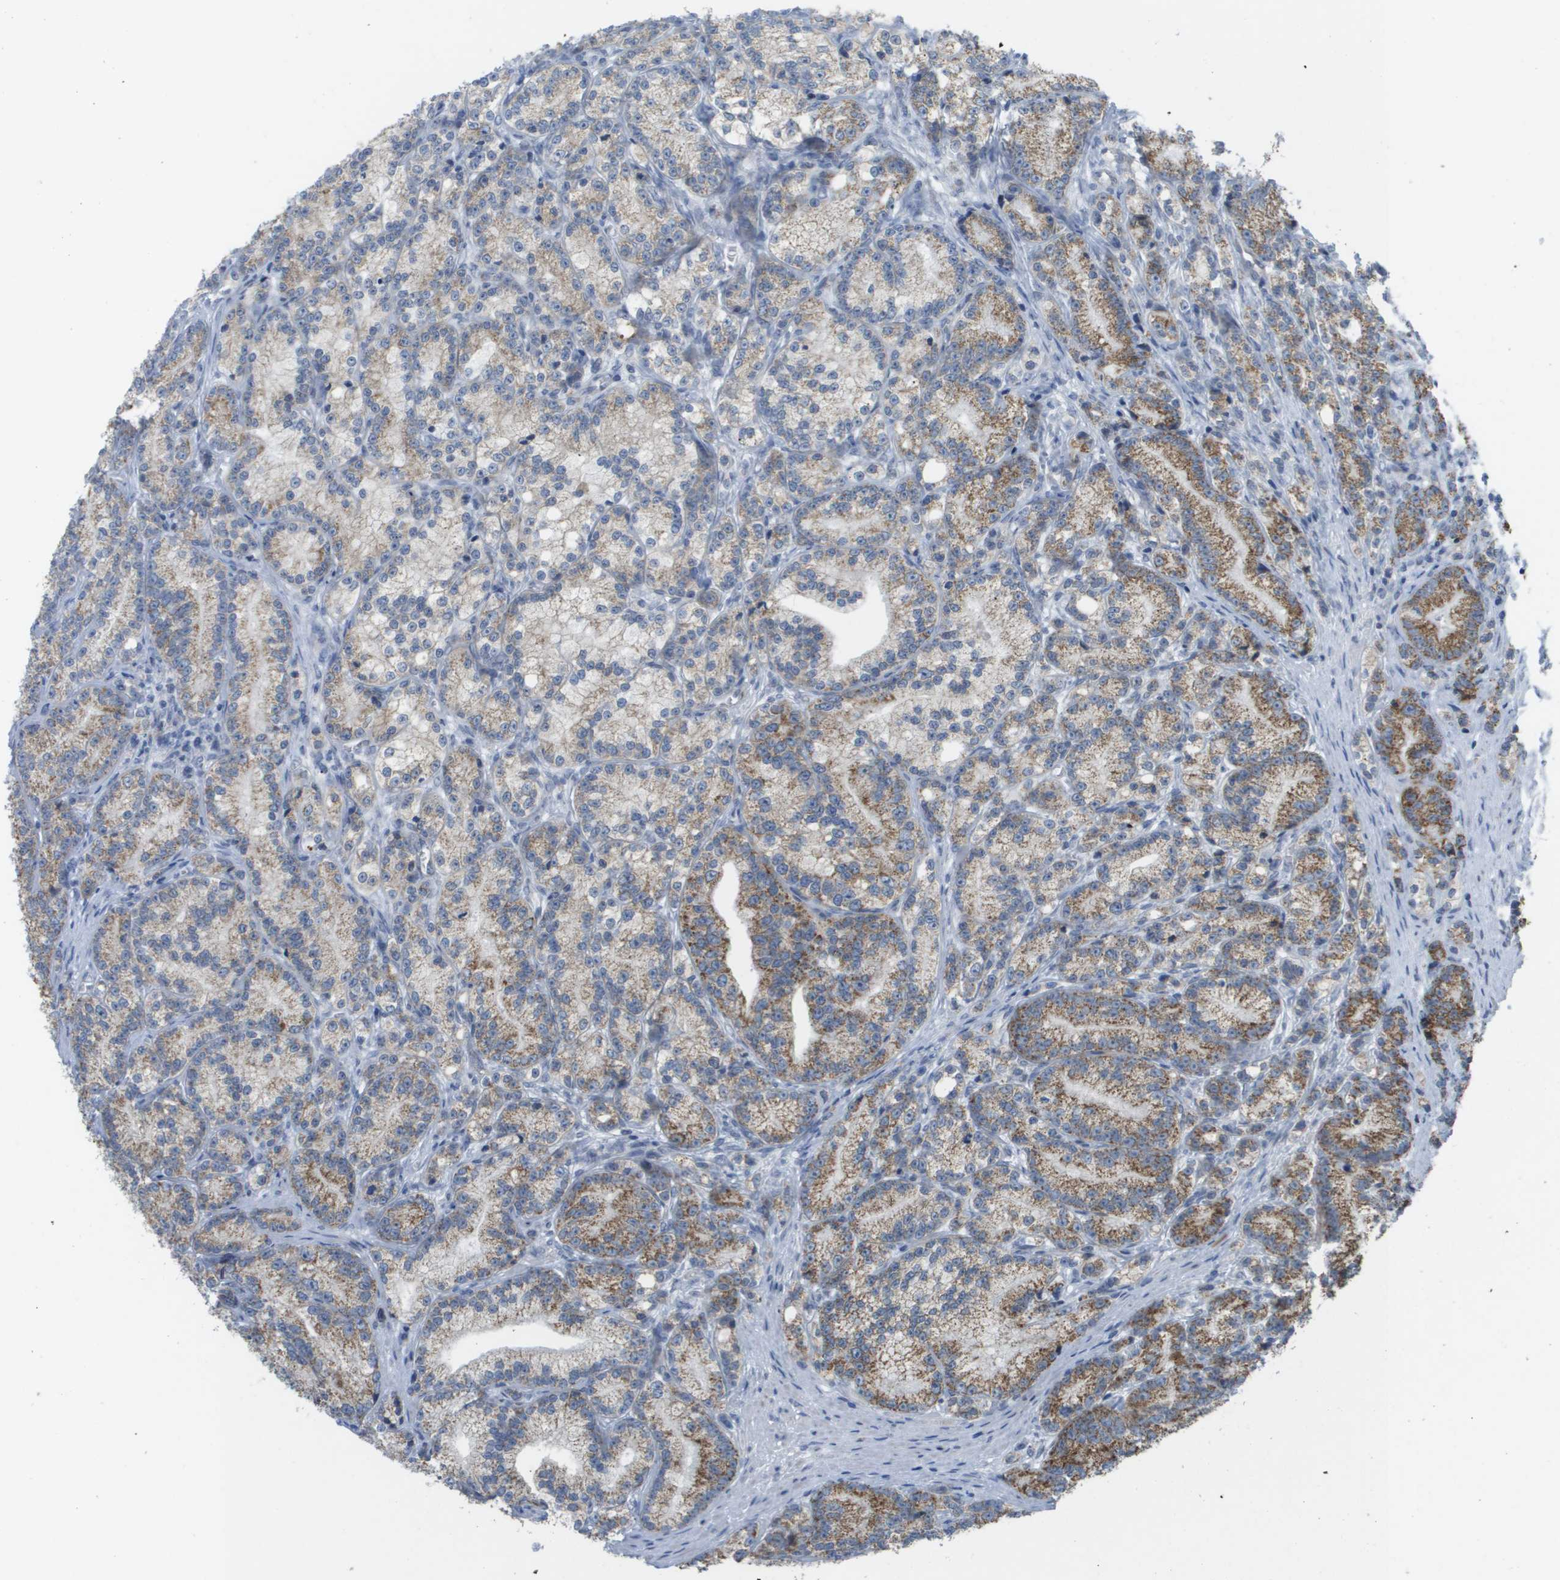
{"staining": {"intensity": "moderate", "quantity": ">75%", "location": "cytoplasmic/membranous"}, "tissue": "prostate cancer", "cell_type": "Tumor cells", "image_type": "cancer", "snomed": [{"axis": "morphology", "description": "Adenocarcinoma, Low grade"}, {"axis": "topography", "description": "Prostate"}], "caption": "A medium amount of moderate cytoplasmic/membranous positivity is appreciated in about >75% of tumor cells in prostate cancer (low-grade adenocarcinoma) tissue. (DAB (3,3'-diaminobenzidine) = brown stain, brightfield microscopy at high magnification).", "gene": "TMEM223", "patient": {"sex": "male", "age": 89}}